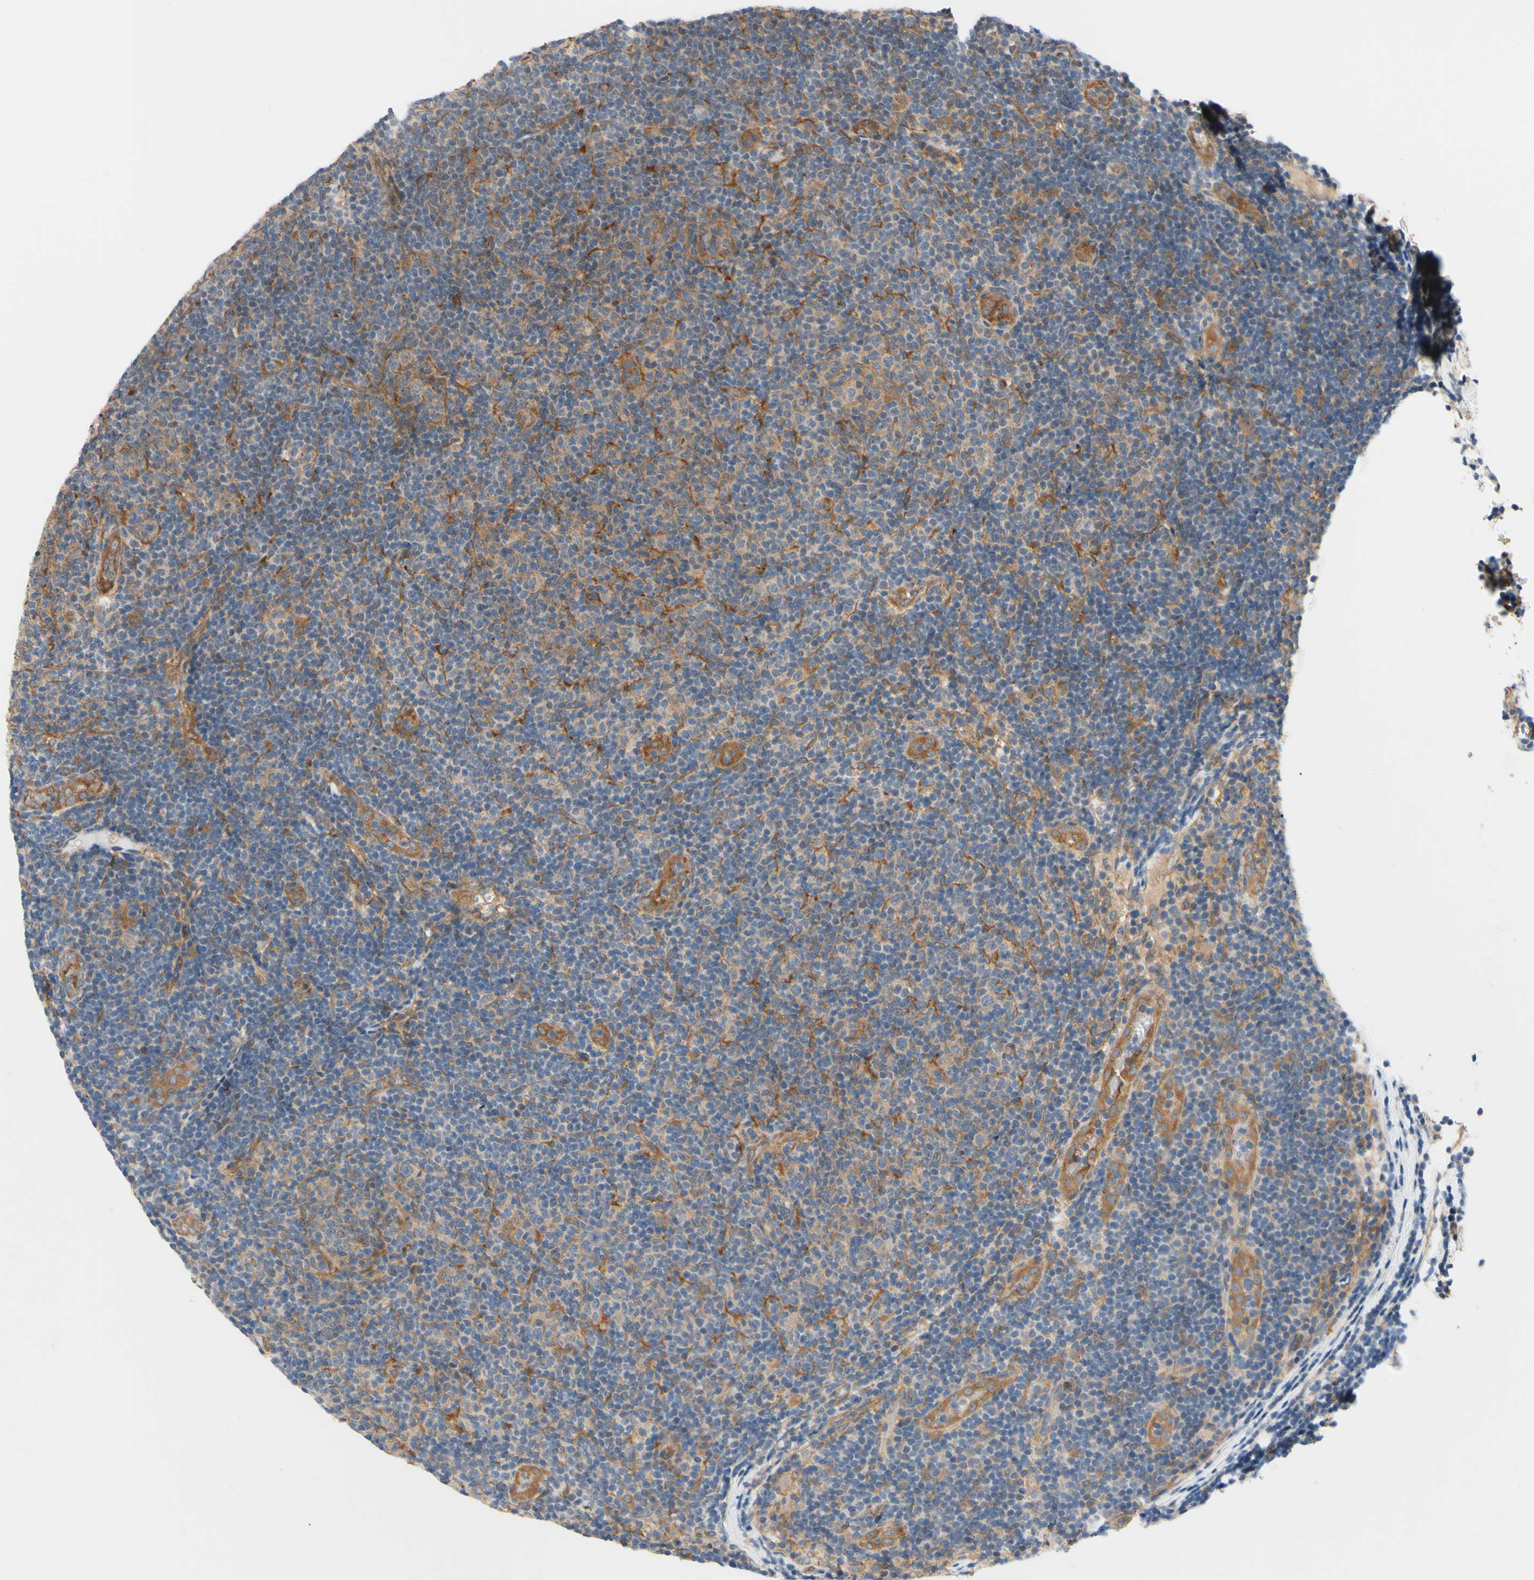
{"staining": {"intensity": "weak", "quantity": ">75%", "location": "cytoplasmic/membranous"}, "tissue": "lymphoma", "cell_type": "Tumor cells", "image_type": "cancer", "snomed": [{"axis": "morphology", "description": "Malignant lymphoma, non-Hodgkin's type, Low grade"}, {"axis": "topography", "description": "Lymph node"}], "caption": "Lymphoma stained with IHC exhibits weak cytoplasmic/membranous expression in about >75% of tumor cells.", "gene": "DYNLRB1", "patient": {"sex": "male", "age": 83}}